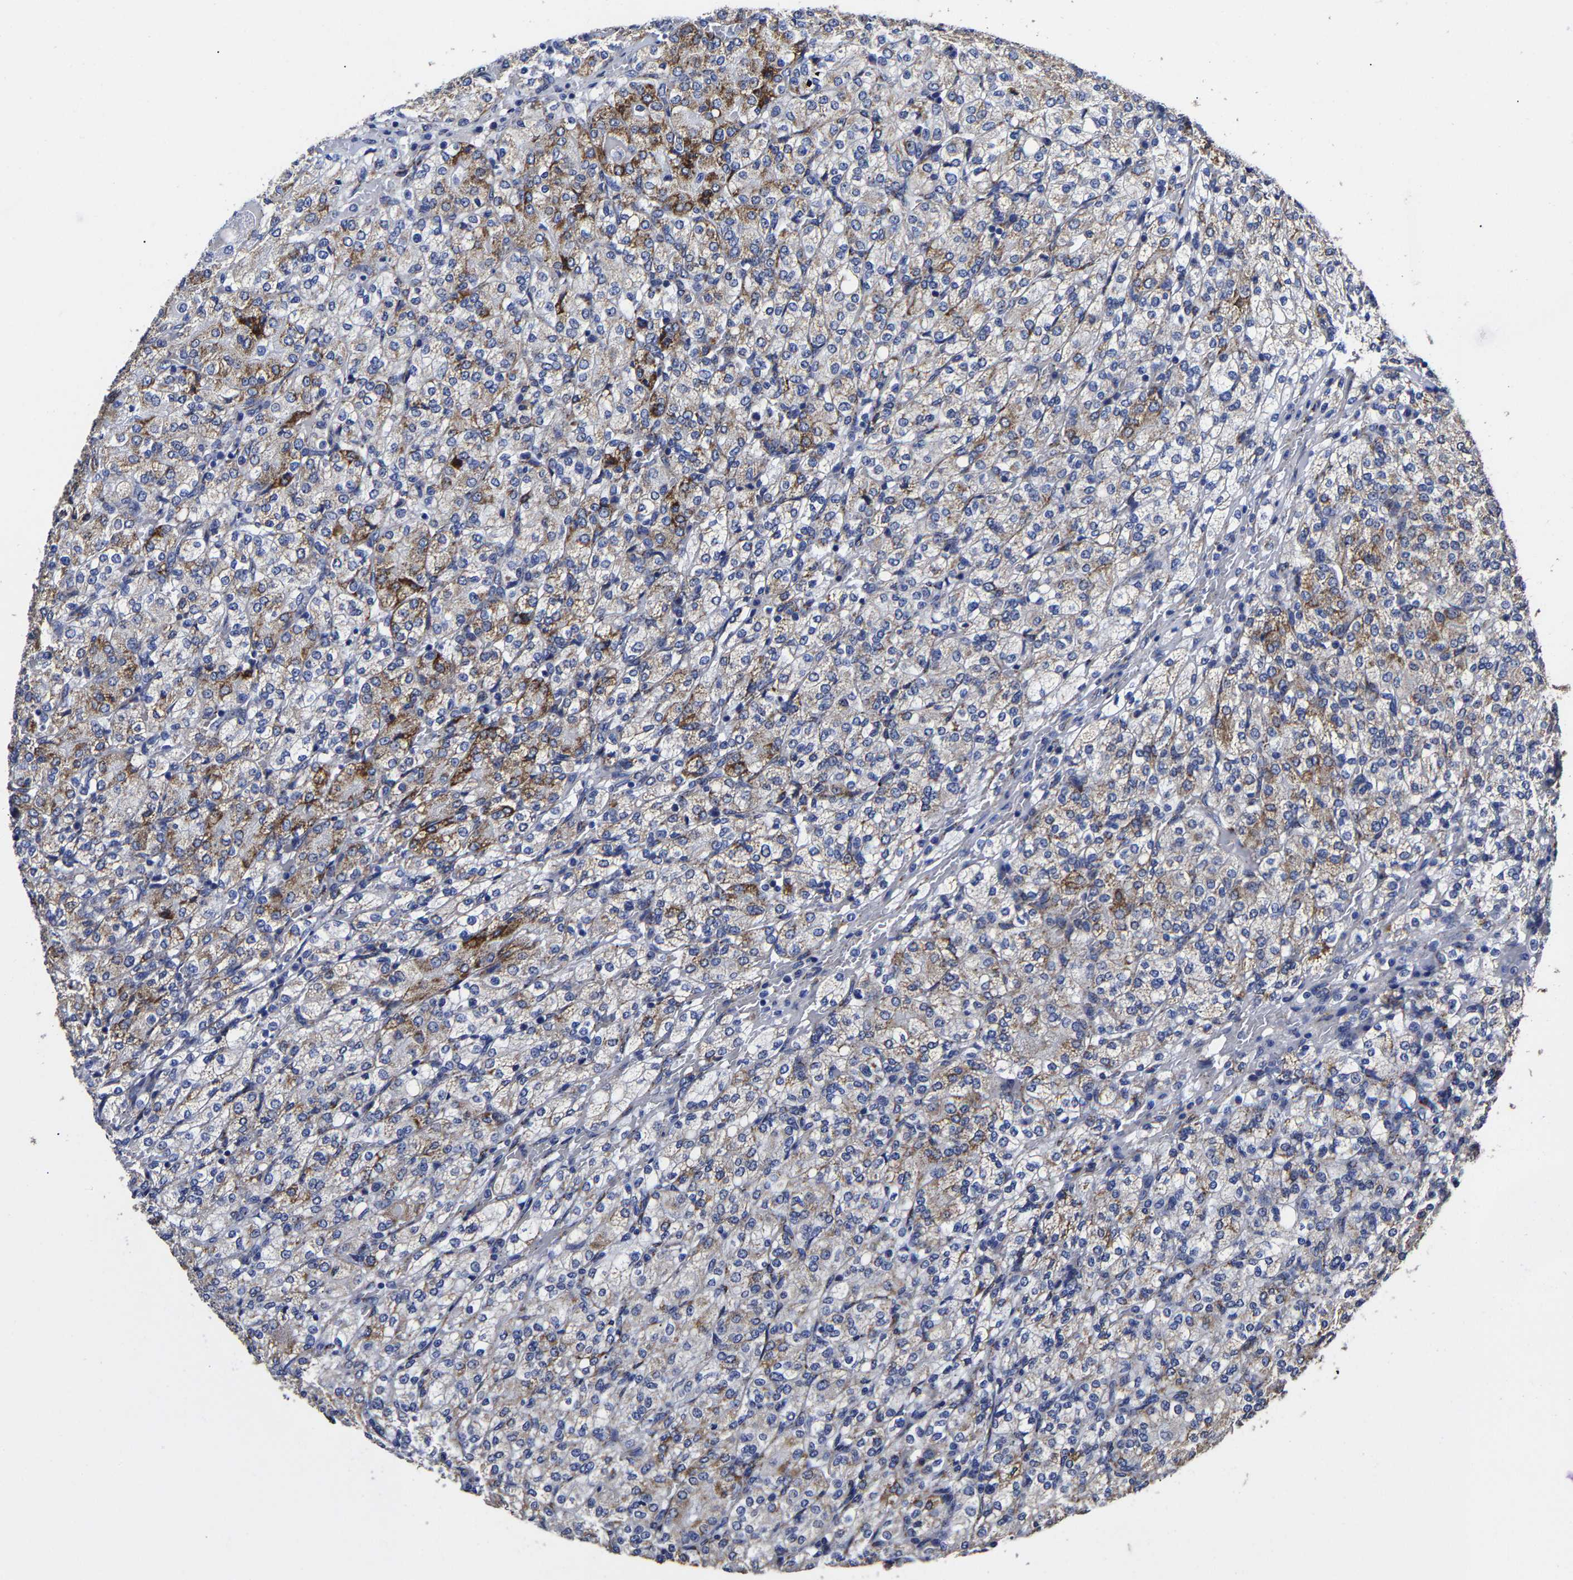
{"staining": {"intensity": "moderate", "quantity": "25%-75%", "location": "cytoplasmic/membranous"}, "tissue": "renal cancer", "cell_type": "Tumor cells", "image_type": "cancer", "snomed": [{"axis": "morphology", "description": "Adenocarcinoma, NOS"}, {"axis": "topography", "description": "Kidney"}], "caption": "An image of renal adenocarcinoma stained for a protein shows moderate cytoplasmic/membranous brown staining in tumor cells.", "gene": "AASS", "patient": {"sex": "male", "age": 77}}